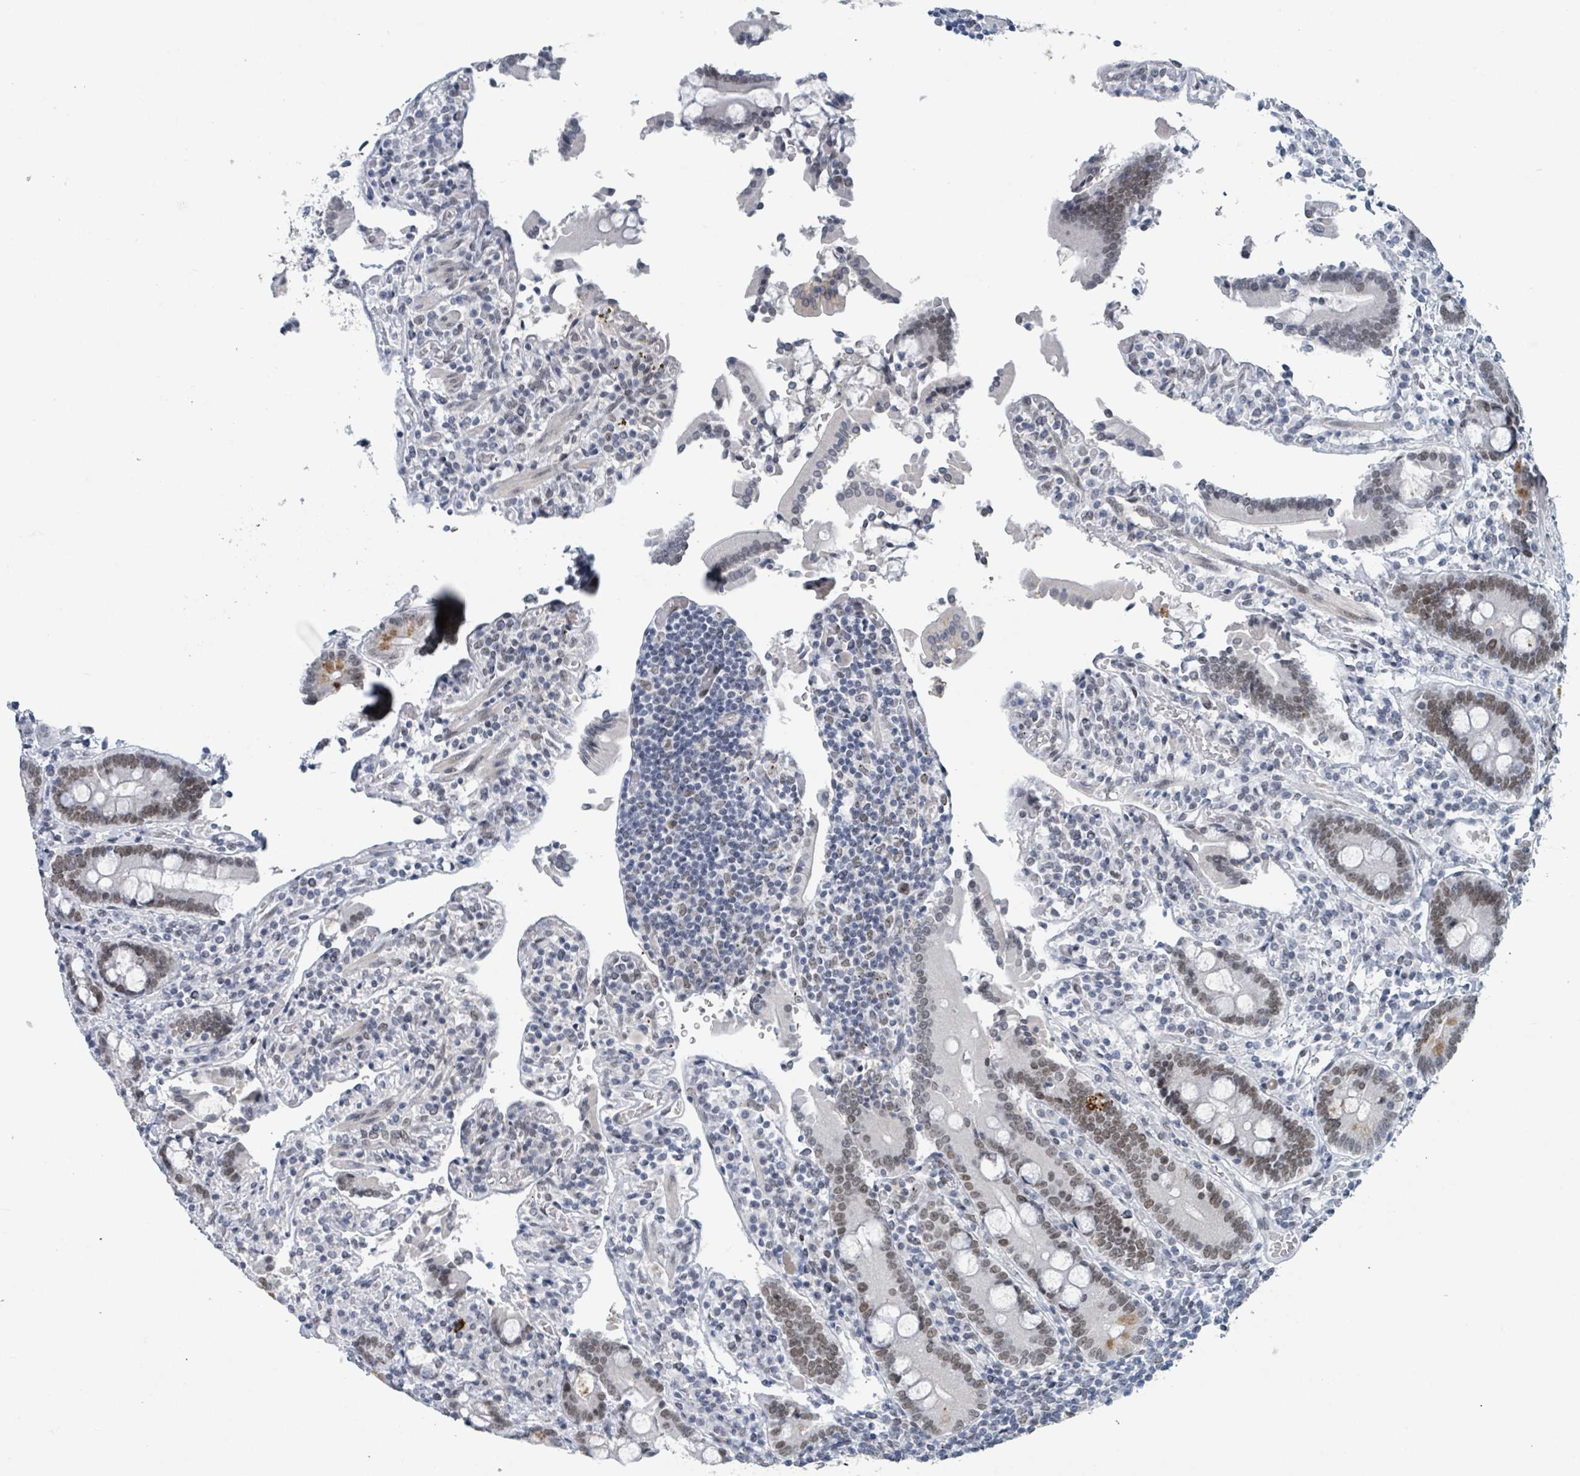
{"staining": {"intensity": "moderate", "quantity": "25%-75%", "location": "cytoplasmic/membranous,nuclear"}, "tissue": "duodenum", "cell_type": "Glandular cells", "image_type": "normal", "snomed": [{"axis": "morphology", "description": "Normal tissue, NOS"}, {"axis": "topography", "description": "Duodenum"}], "caption": "An IHC image of normal tissue is shown. Protein staining in brown shows moderate cytoplasmic/membranous,nuclear positivity in duodenum within glandular cells. Nuclei are stained in blue.", "gene": "EHMT2", "patient": {"sex": "male", "age": 55}}